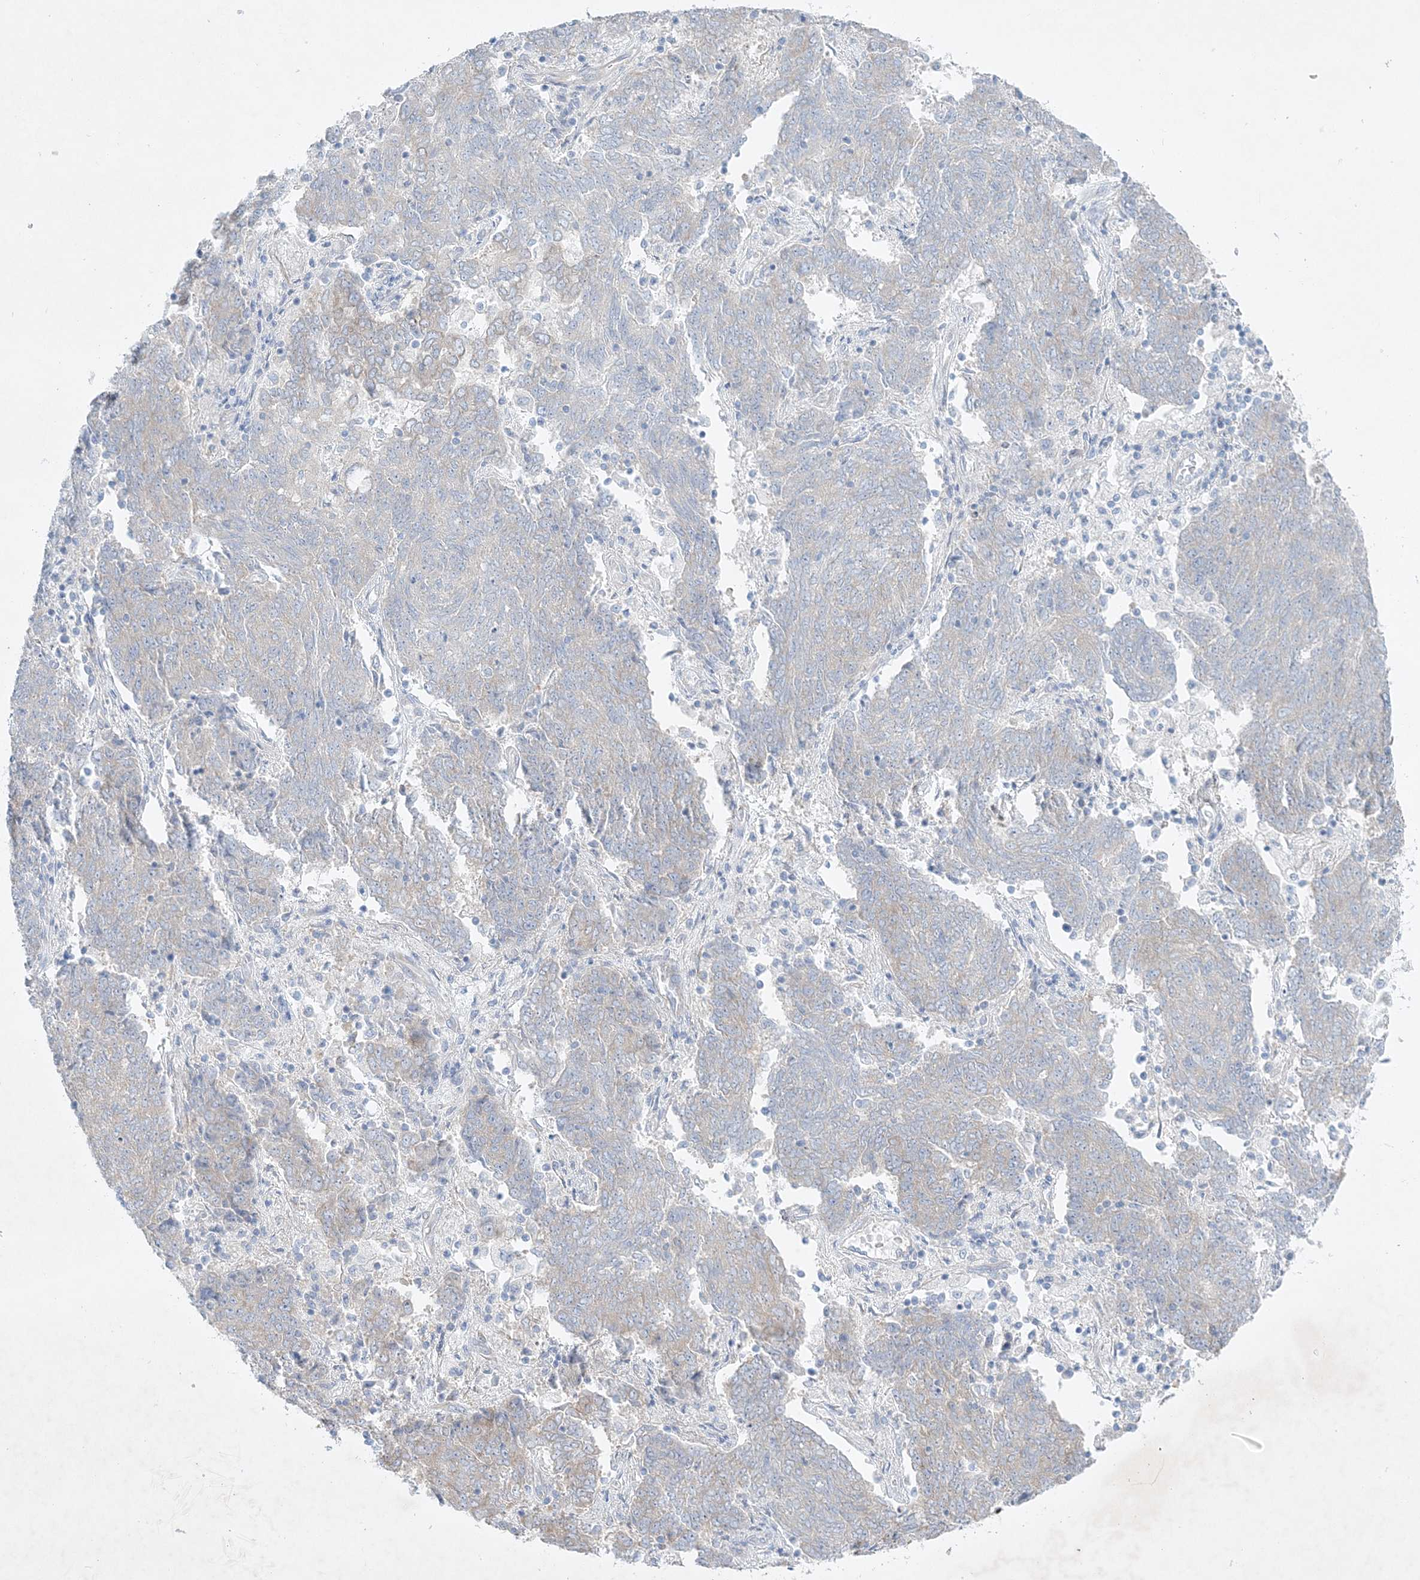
{"staining": {"intensity": "weak", "quantity": "<25%", "location": "cytoplasmic/membranous"}, "tissue": "endometrial cancer", "cell_type": "Tumor cells", "image_type": "cancer", "snomed": [{"axis": "morphology", "description": "Adenocarcinoma, NOS"}, {"axis": "topography", "description": "Endometrium"}], "caption": "Tumor cells are negative for brown protein staining in endometrial adenocarcinoma. (Brightfield microscopy of DAB (3,3'-diaminobenzidine) IHC at high magnification).", "gene": "FARSB", "patient": {"sex": "female", "age": 80}}